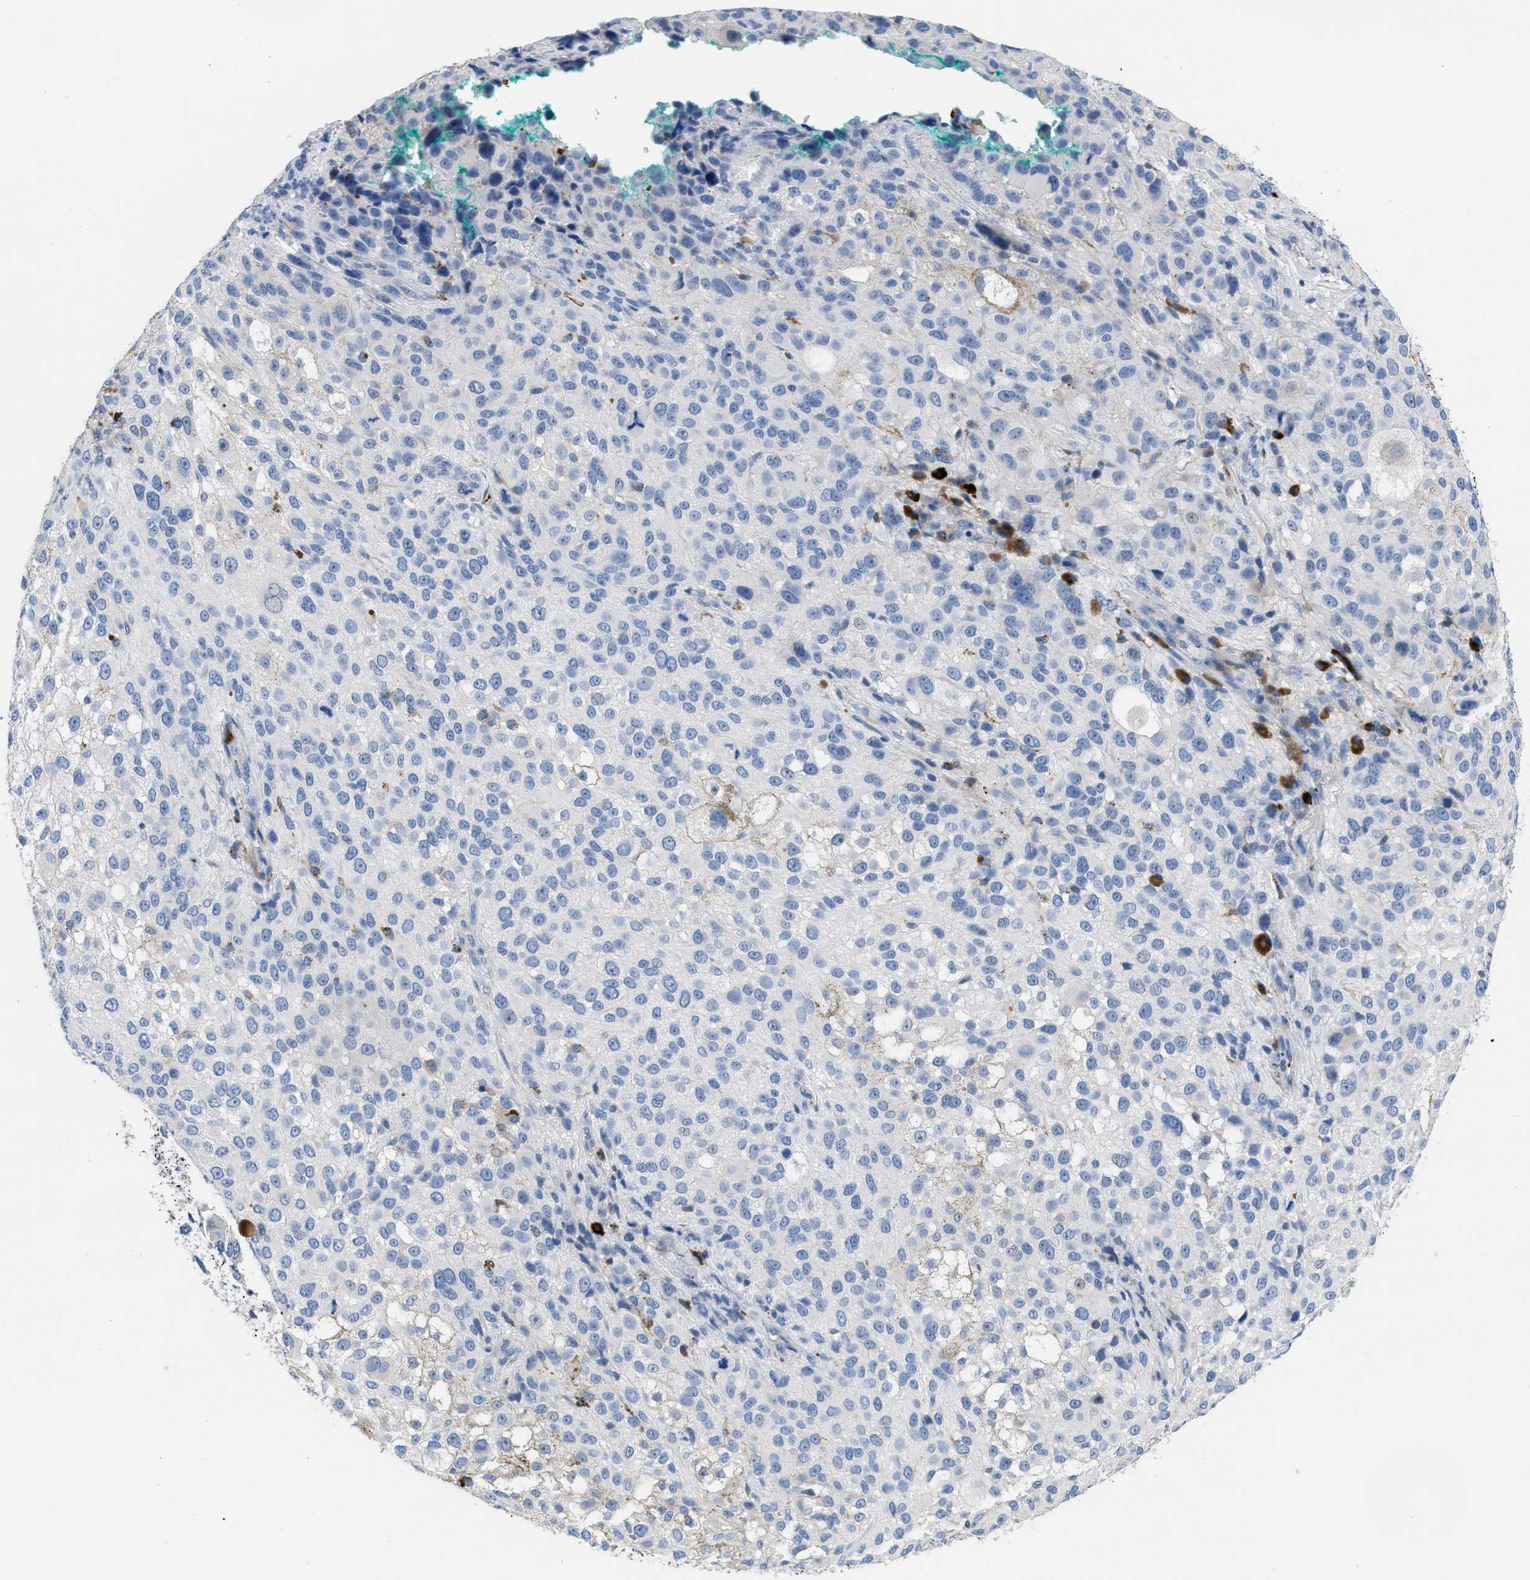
{"staining": {"intensity": "negative", "quantity": "none", "location": "none"}, "tissue": "melanoma", "cell_type": "Tumor cells", "image_type": "cancer", "snomed": [{"axis": "morphology", "description": "Necrosis, NOS"}, {"axis": "morphology", "description": "Malignant melanoma, NOS"}, {"axis": "topography", "description": "Skin"}], "caption": "A high-resolution micrograph shows immunohistochemistry staining of malignant melanoma, which shows no significant staining in tumor cells. The staining is performed using DAB brown chromogen with nuclei counter-stained in using hematoxylin.", "gene": "FGF18", "patient": {"sex": "female", "age": 87}}